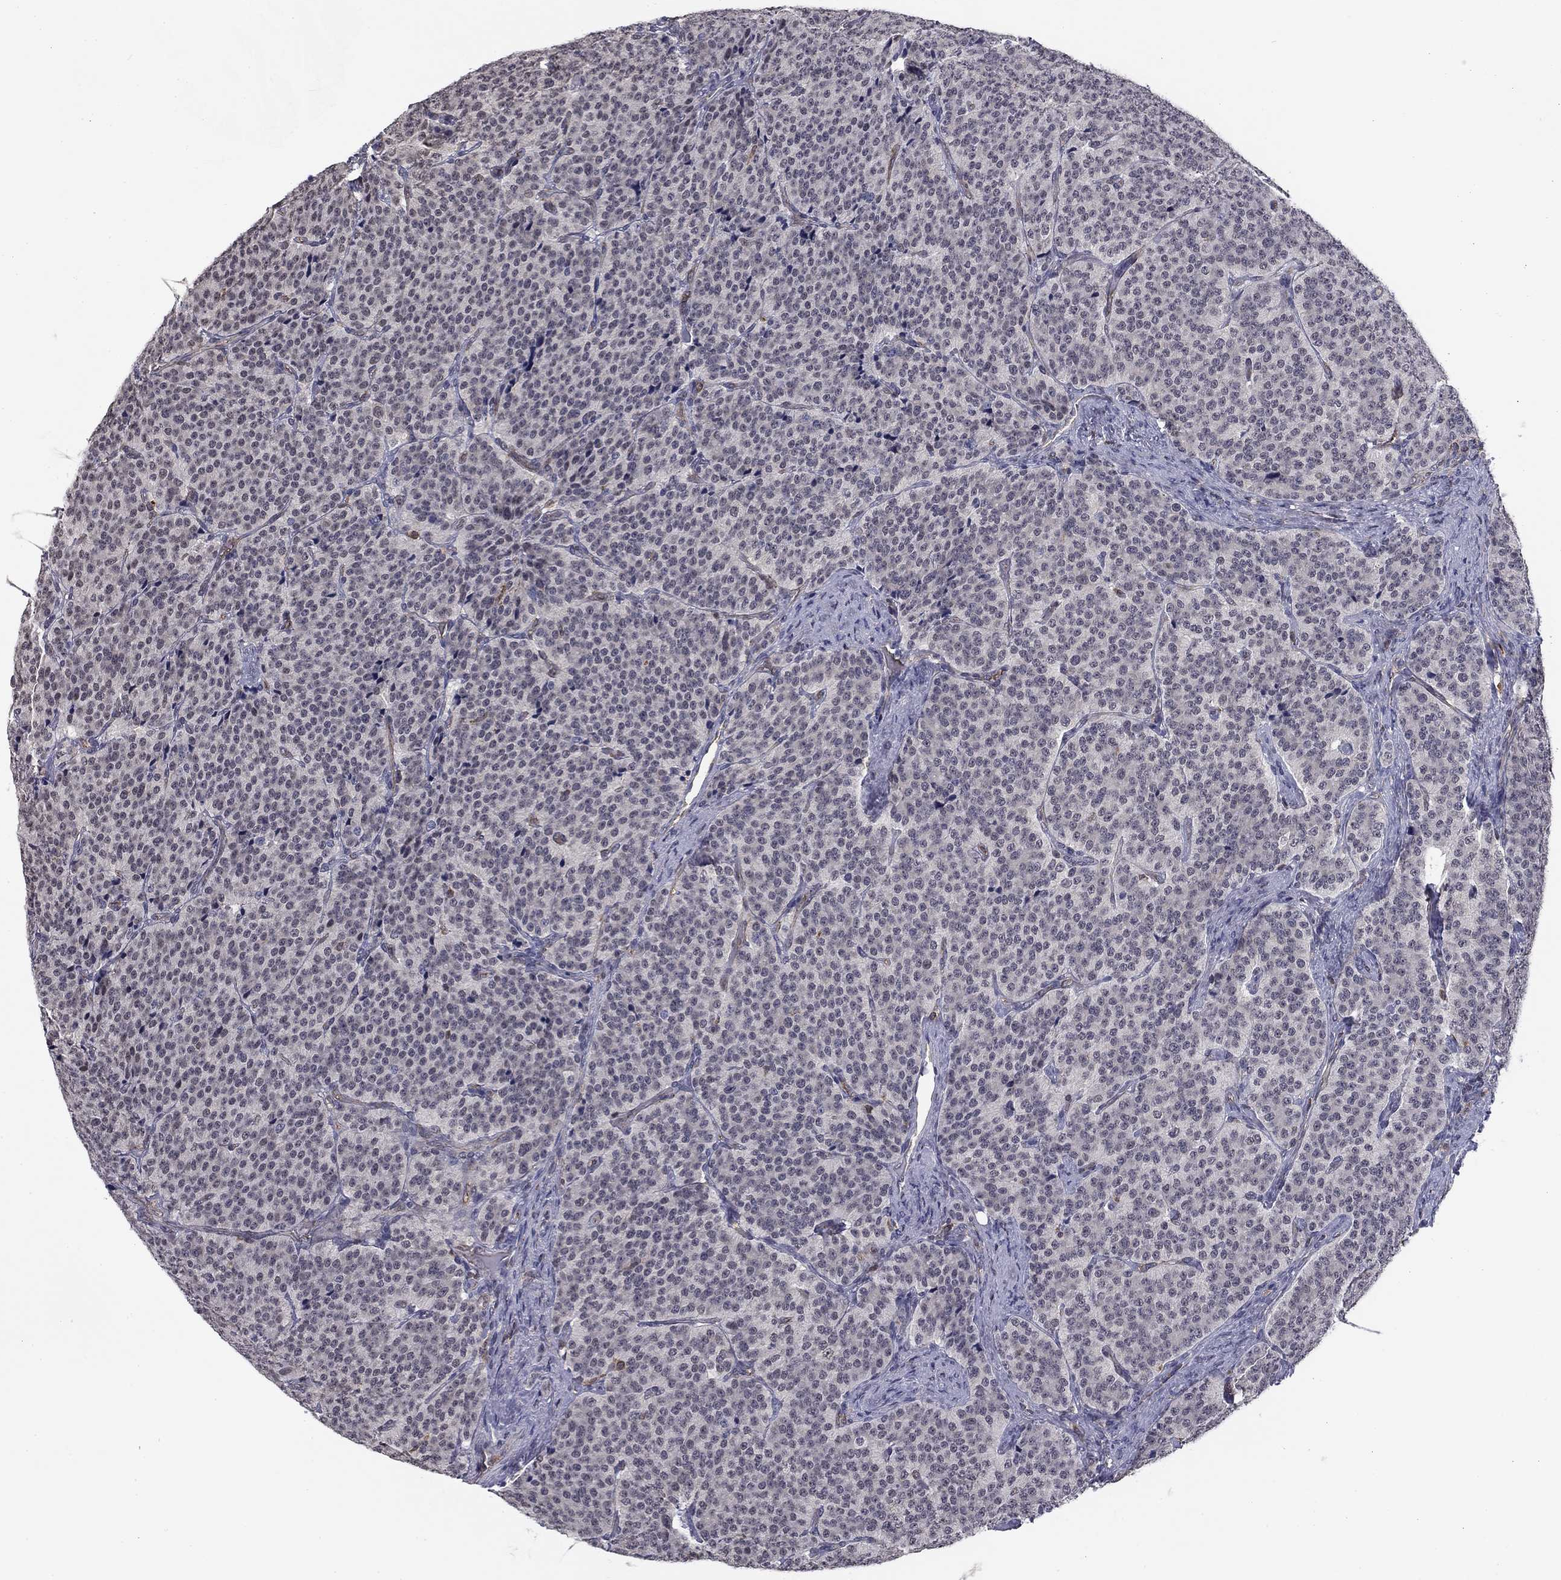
{"staining": {"intensity": "negative", "quantity": "none", "location": "none"}, "tissue": "carcinoid", "cell_type": "Tumor cells", "image_type": "cancer", "snomed": [{"axis": "morphology", "description": "Carcinoid, malignant, NOS"}, {"axis": "topography", "description": "Small intestine"}], "caption": "A high-resolution histopathology image shows immunohistochemistry (IHC) staining of carcinoid (malignant), which demonstrates no significant staining in tumor cells.", "gene": "PLCB2", "patient": {"sex": "female", "age": 58}}